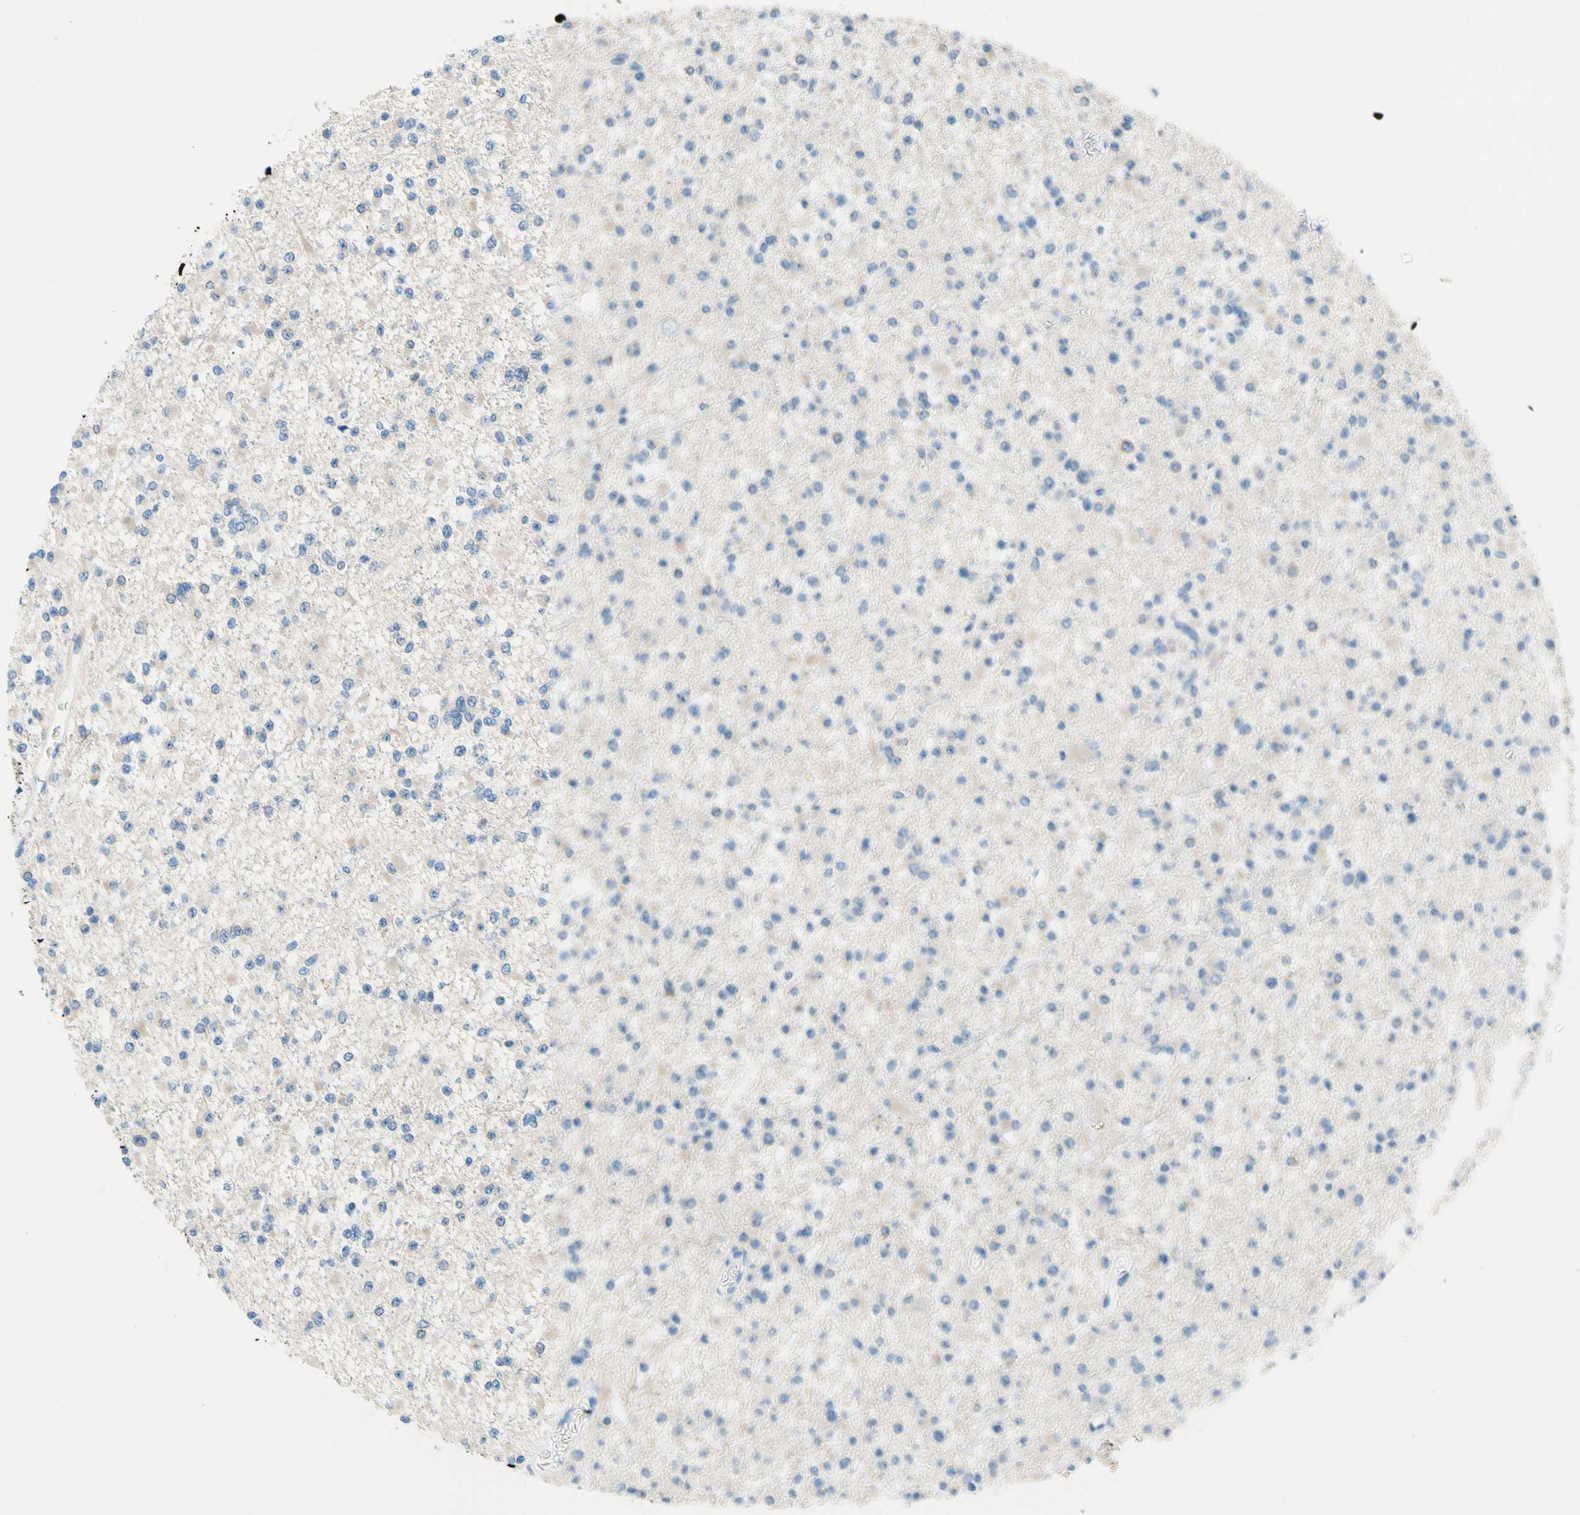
{"staining": {"intensity": "negative", "quantity": "none", "location": "none"}, "tissue": "glioma", "cell_type": "Tumor cells", "image_type": "cancer", "snomed": [{"axis": "morphology", "description": "Glioma, malignant, Low grade"}, {"axis": "topography", "description": "Brain"}], "caption": "DAB (3,3'-diaminobenzidine) immunohistochemical staining of human low-grade glioma (malignant) exhibits no significant expression in tumor cells.", "gene": "PASD1", "patient": {"sex": "female", "age": 22}}